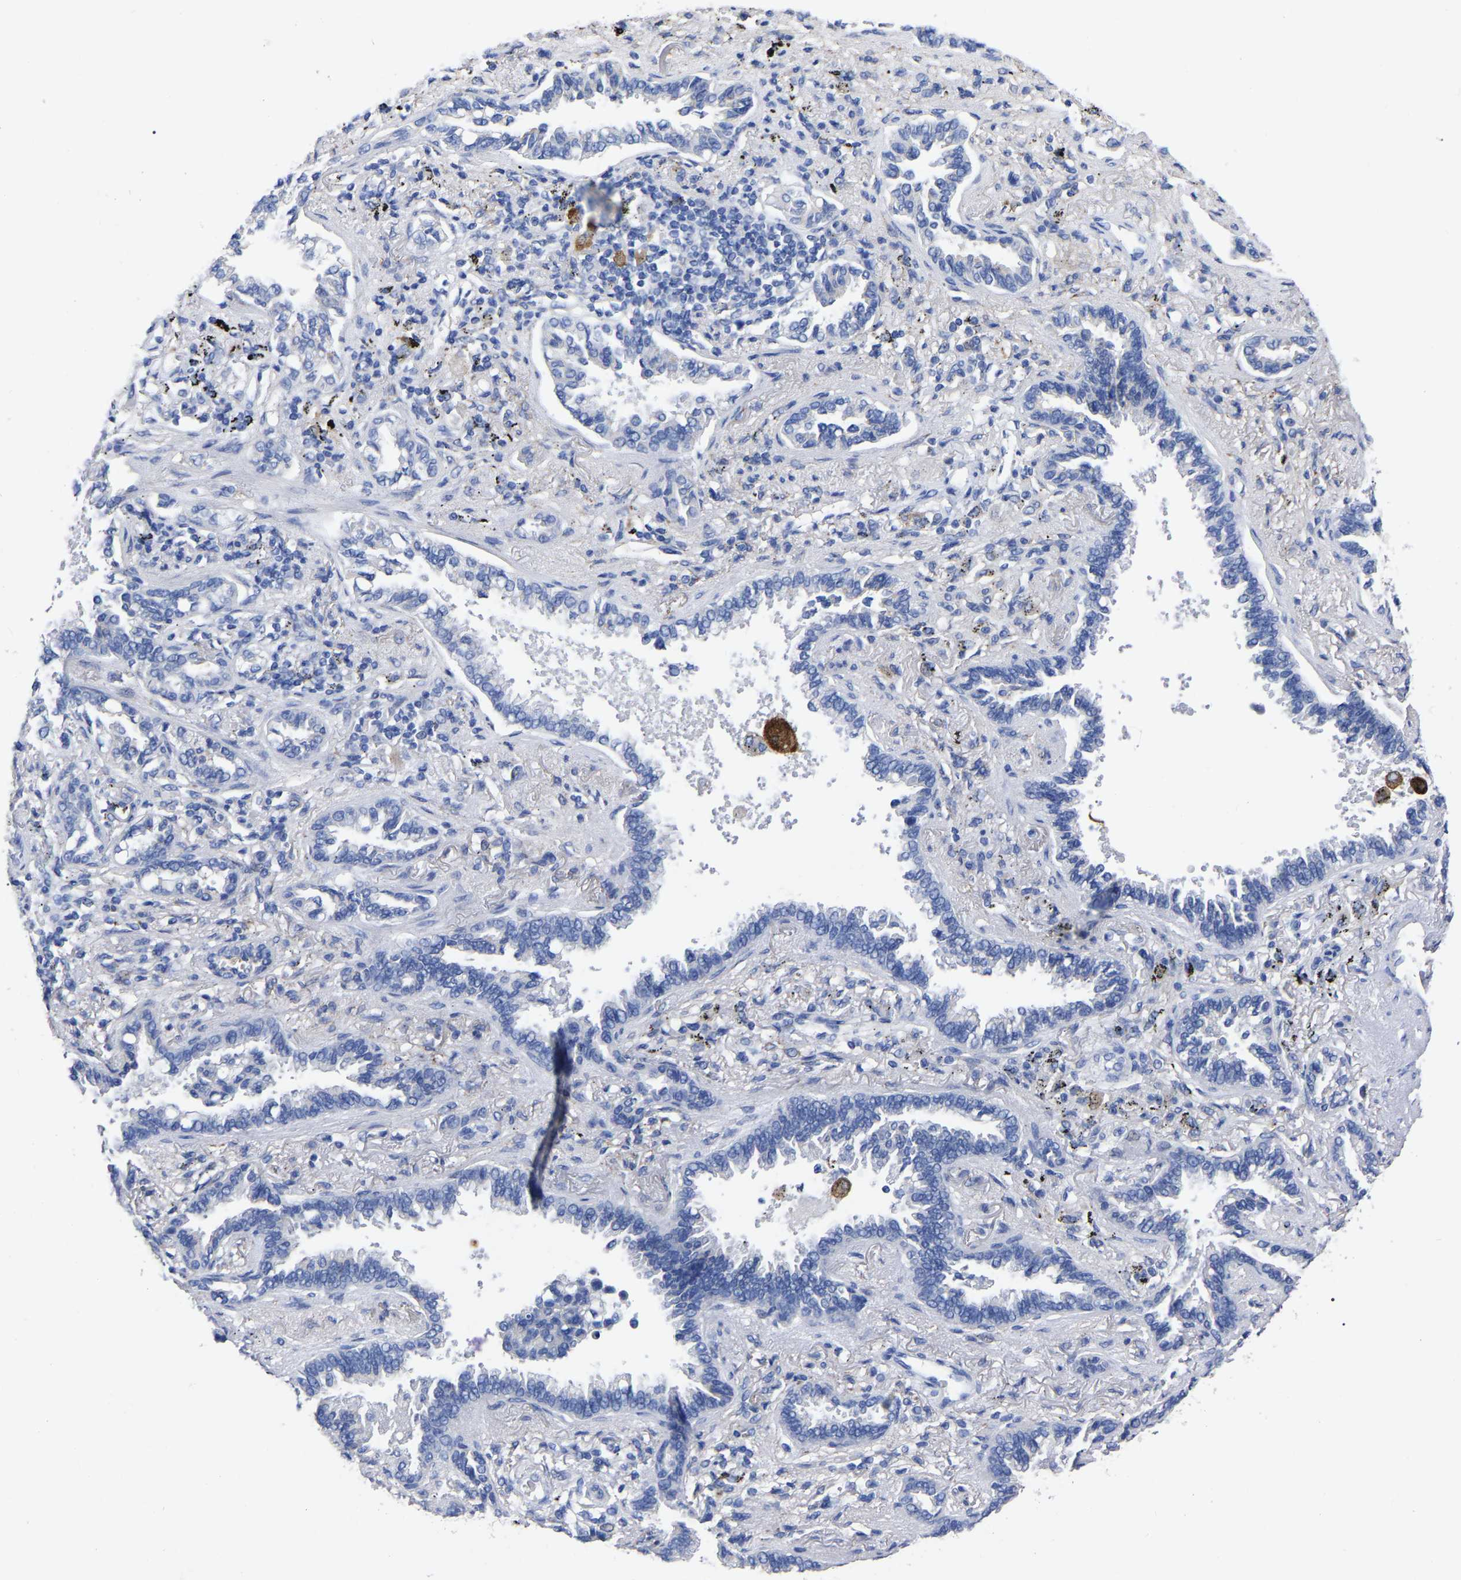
{"staining": {"intensity": "negative", "quantity": "none", "location": "none"}, "tissue": "lung cancer", "cell_type": "Tumor cells", "image_type": "cancer", "snomed": [{"axis": "morphology", "description": "Normal tissue, NOS"}, {"axis": "morphology", "description": "Adenocarcinoma, NOS"}, {"axis": "topography", "description": "Lung"}], "caption": "IHC of lung adenocarcinoma demonstrates no staining in tumor cells. Nuclei are stained in blue.", "gene": "ANXA13", "patient": {"sex": "male", "age": 59}}